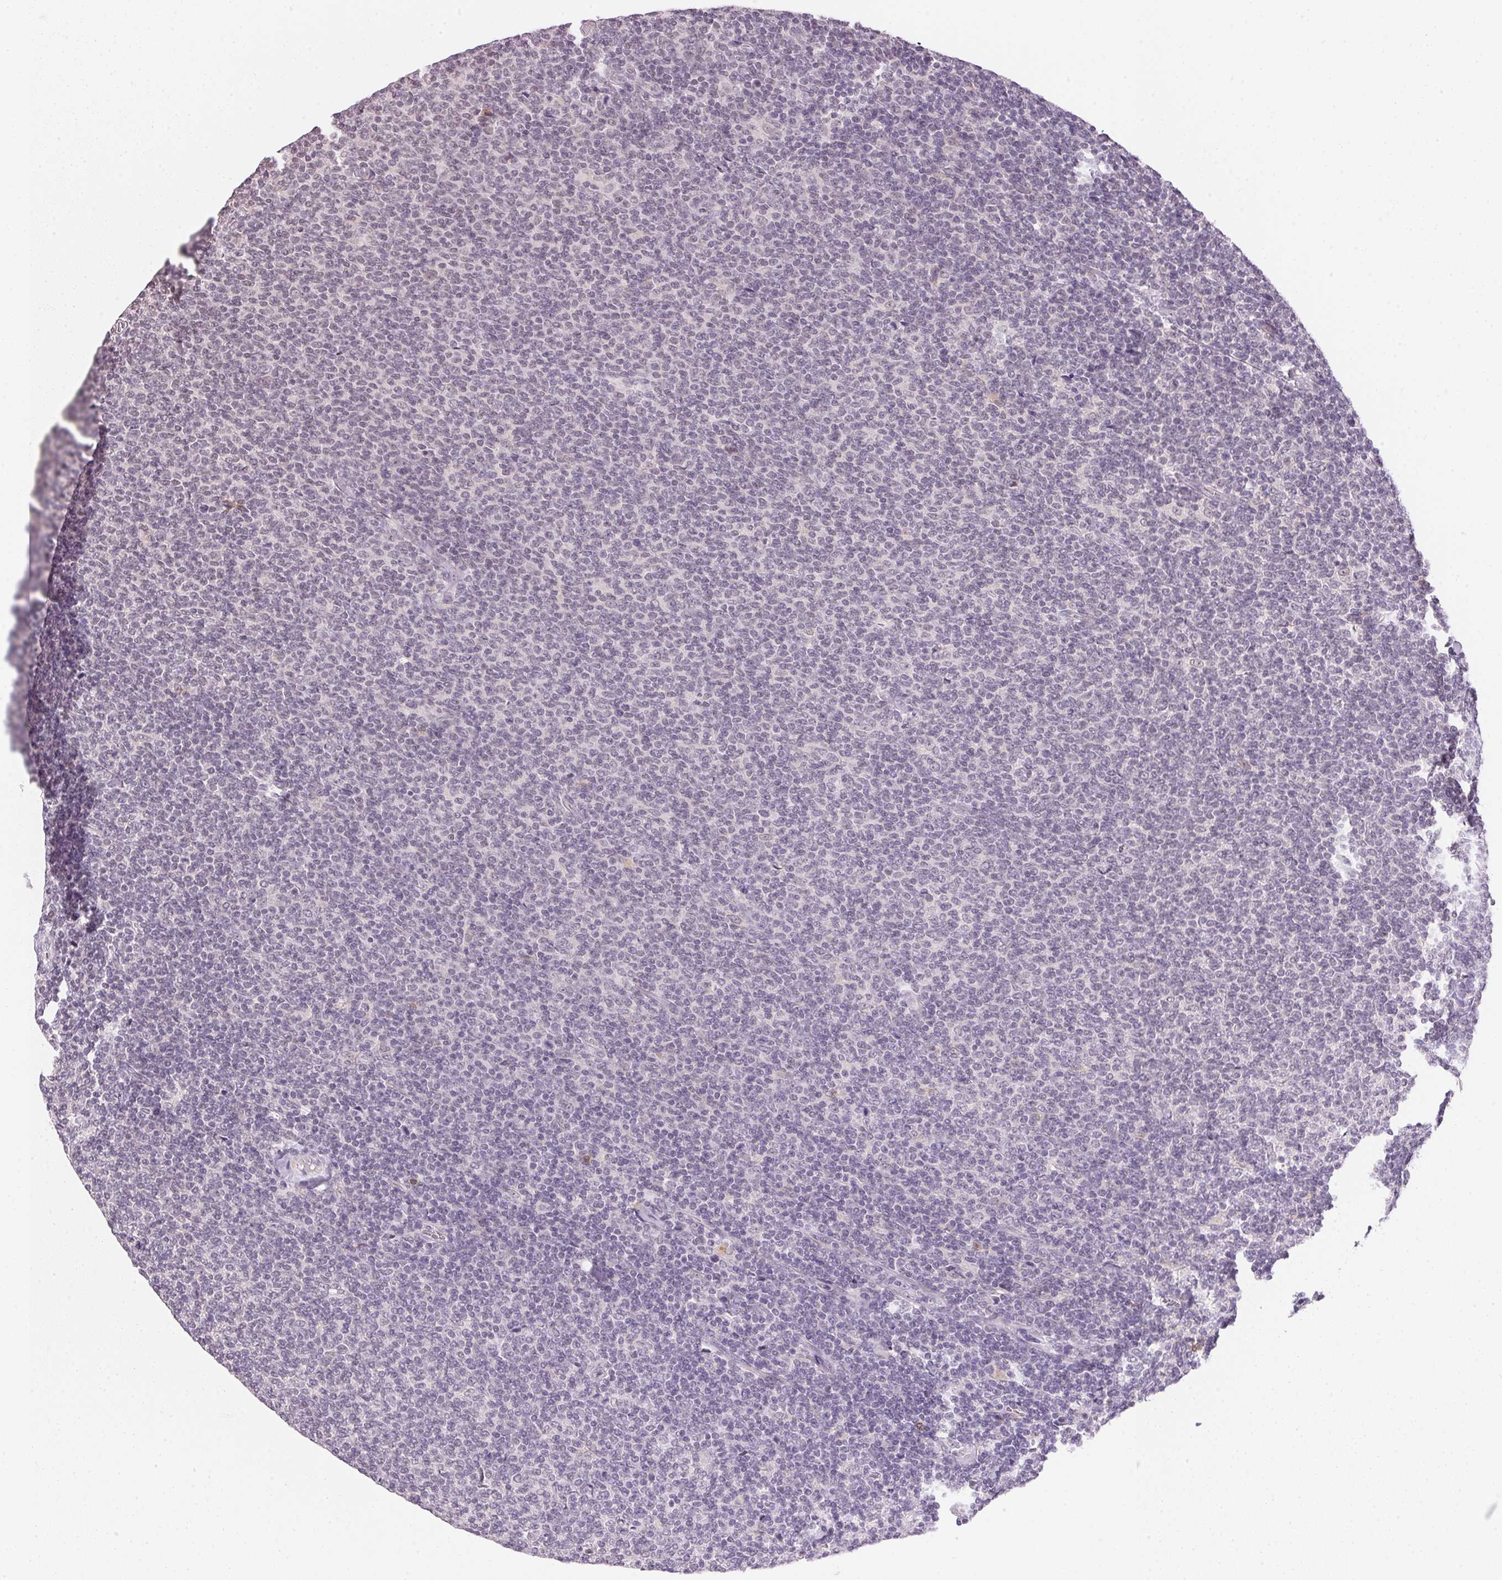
{"staining": {"intensity": "negative", "quantity": "none", "location": "none"}, "tissue": "lymphoma", "cell_type": "Tumor cells", "image_type": "cancer", "snomed": [{"axis": "morphology", "description": "Malignant lymphoma, non-Hodgkin's type, Low grade"}, {"axis": "topography", "description": "Lymph node"}], "caption": "Immunohistochemical staining of lymphoma demonstrates no significant positivity in tumor cells.", "gene": "FNDC4", "patient": {"sex": "male", "age": 52}}